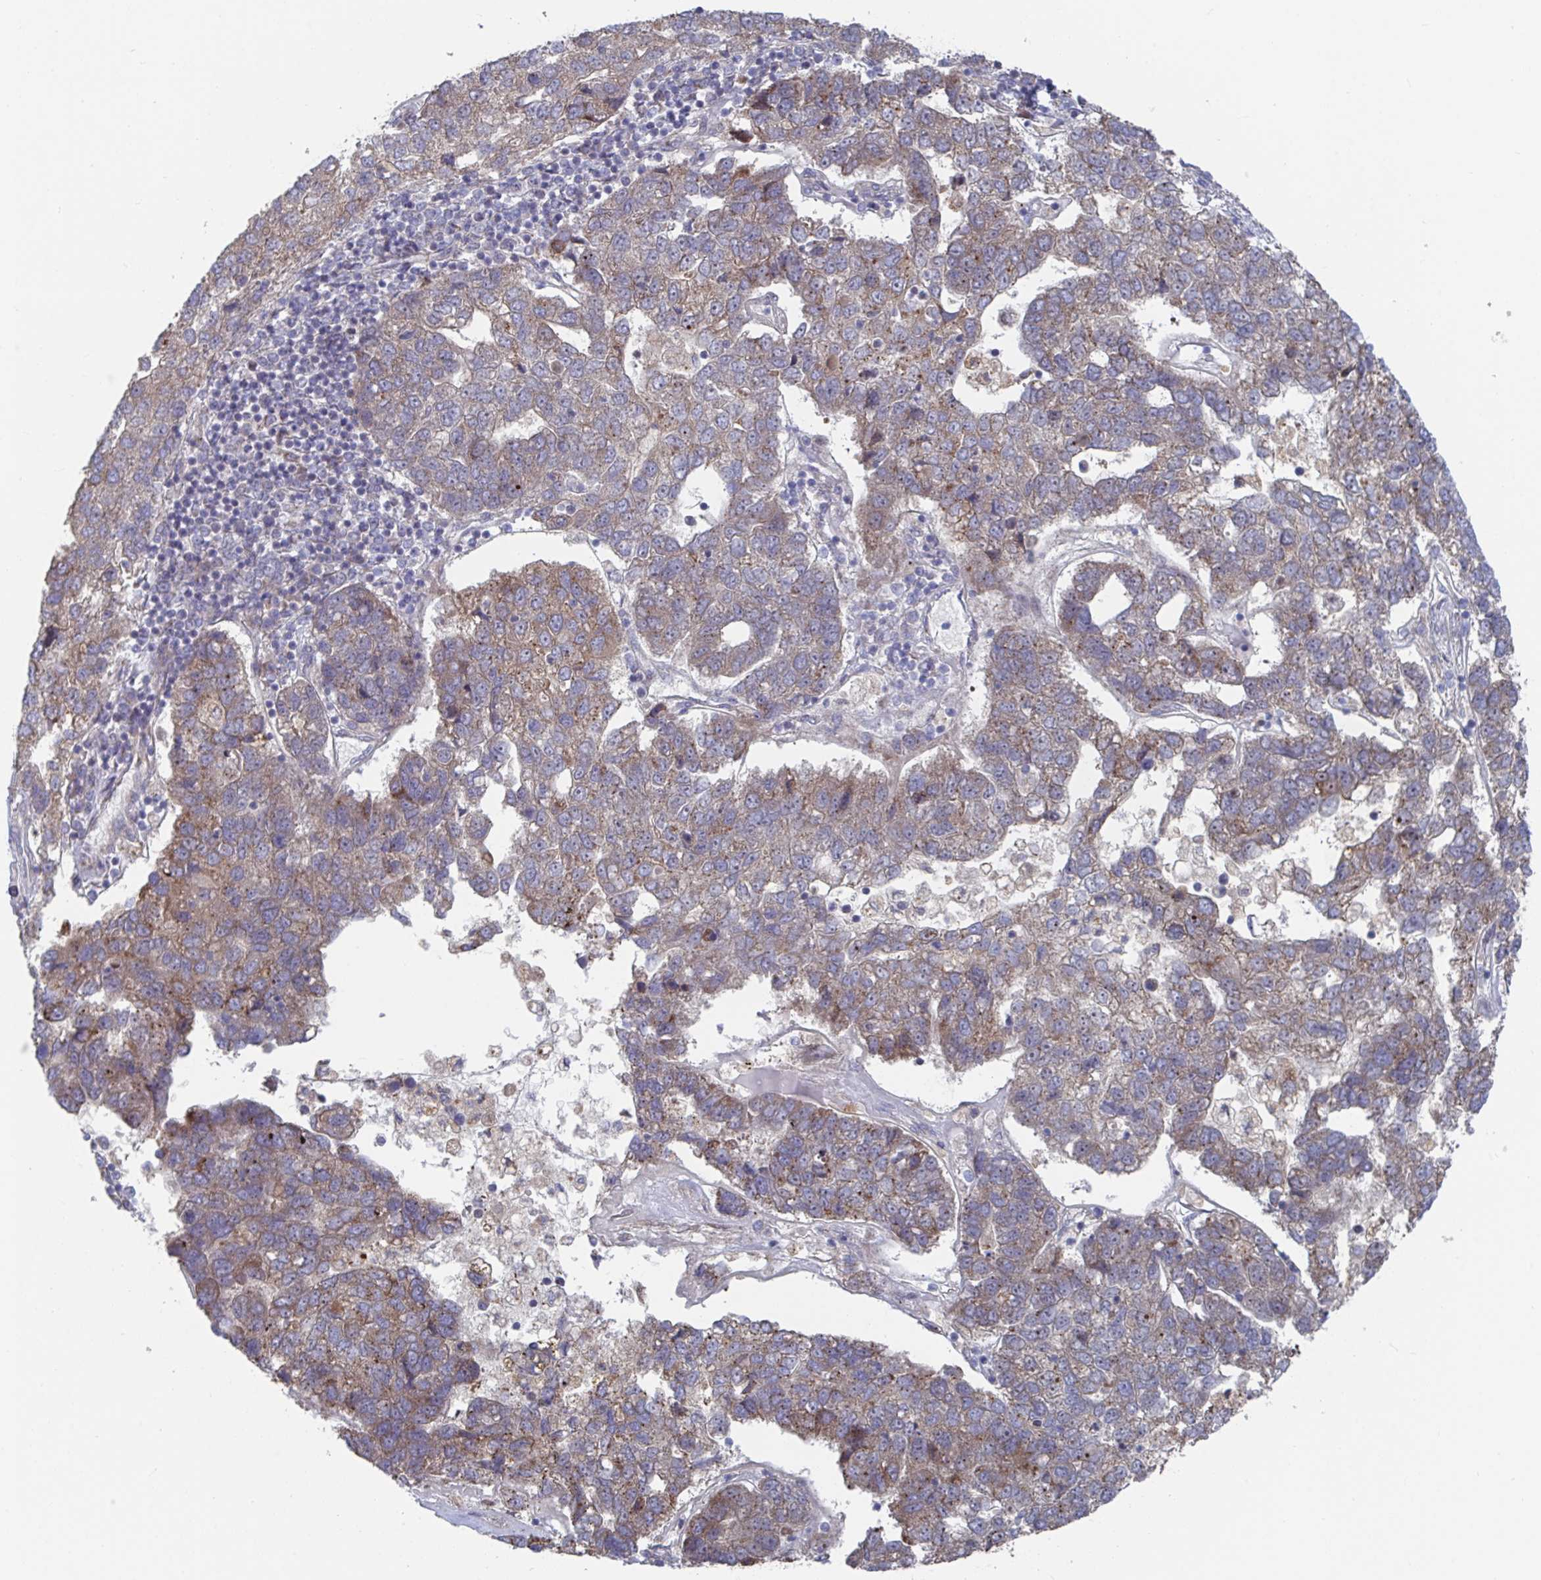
{"staining": {"intensity": "moderate", "quantity": ">75%", "location": "cytoplasmic/membranous"}, "tissue": "pancreatic cancer", "cell_type": "Tumor cells", "image_type": "cancer", "snomed": [{"axis": "morphology", "description": "Adenocarcinoma, NOS"}, {"axis": "topography", "description": "Pancreas"}], "caption": "DAB immunohistochemical staining of human adenocarcinoma (pancreatic) shows moderate cytoplasmic/membranous protein staining in approximately >75% of tumor cells. (Stains: DAB in brown, nuclei in blue, Microscopy: brightfield microscopy at high magnification).", "gene": "FJX1", "patient": {"sex": "female", "age": 61}}